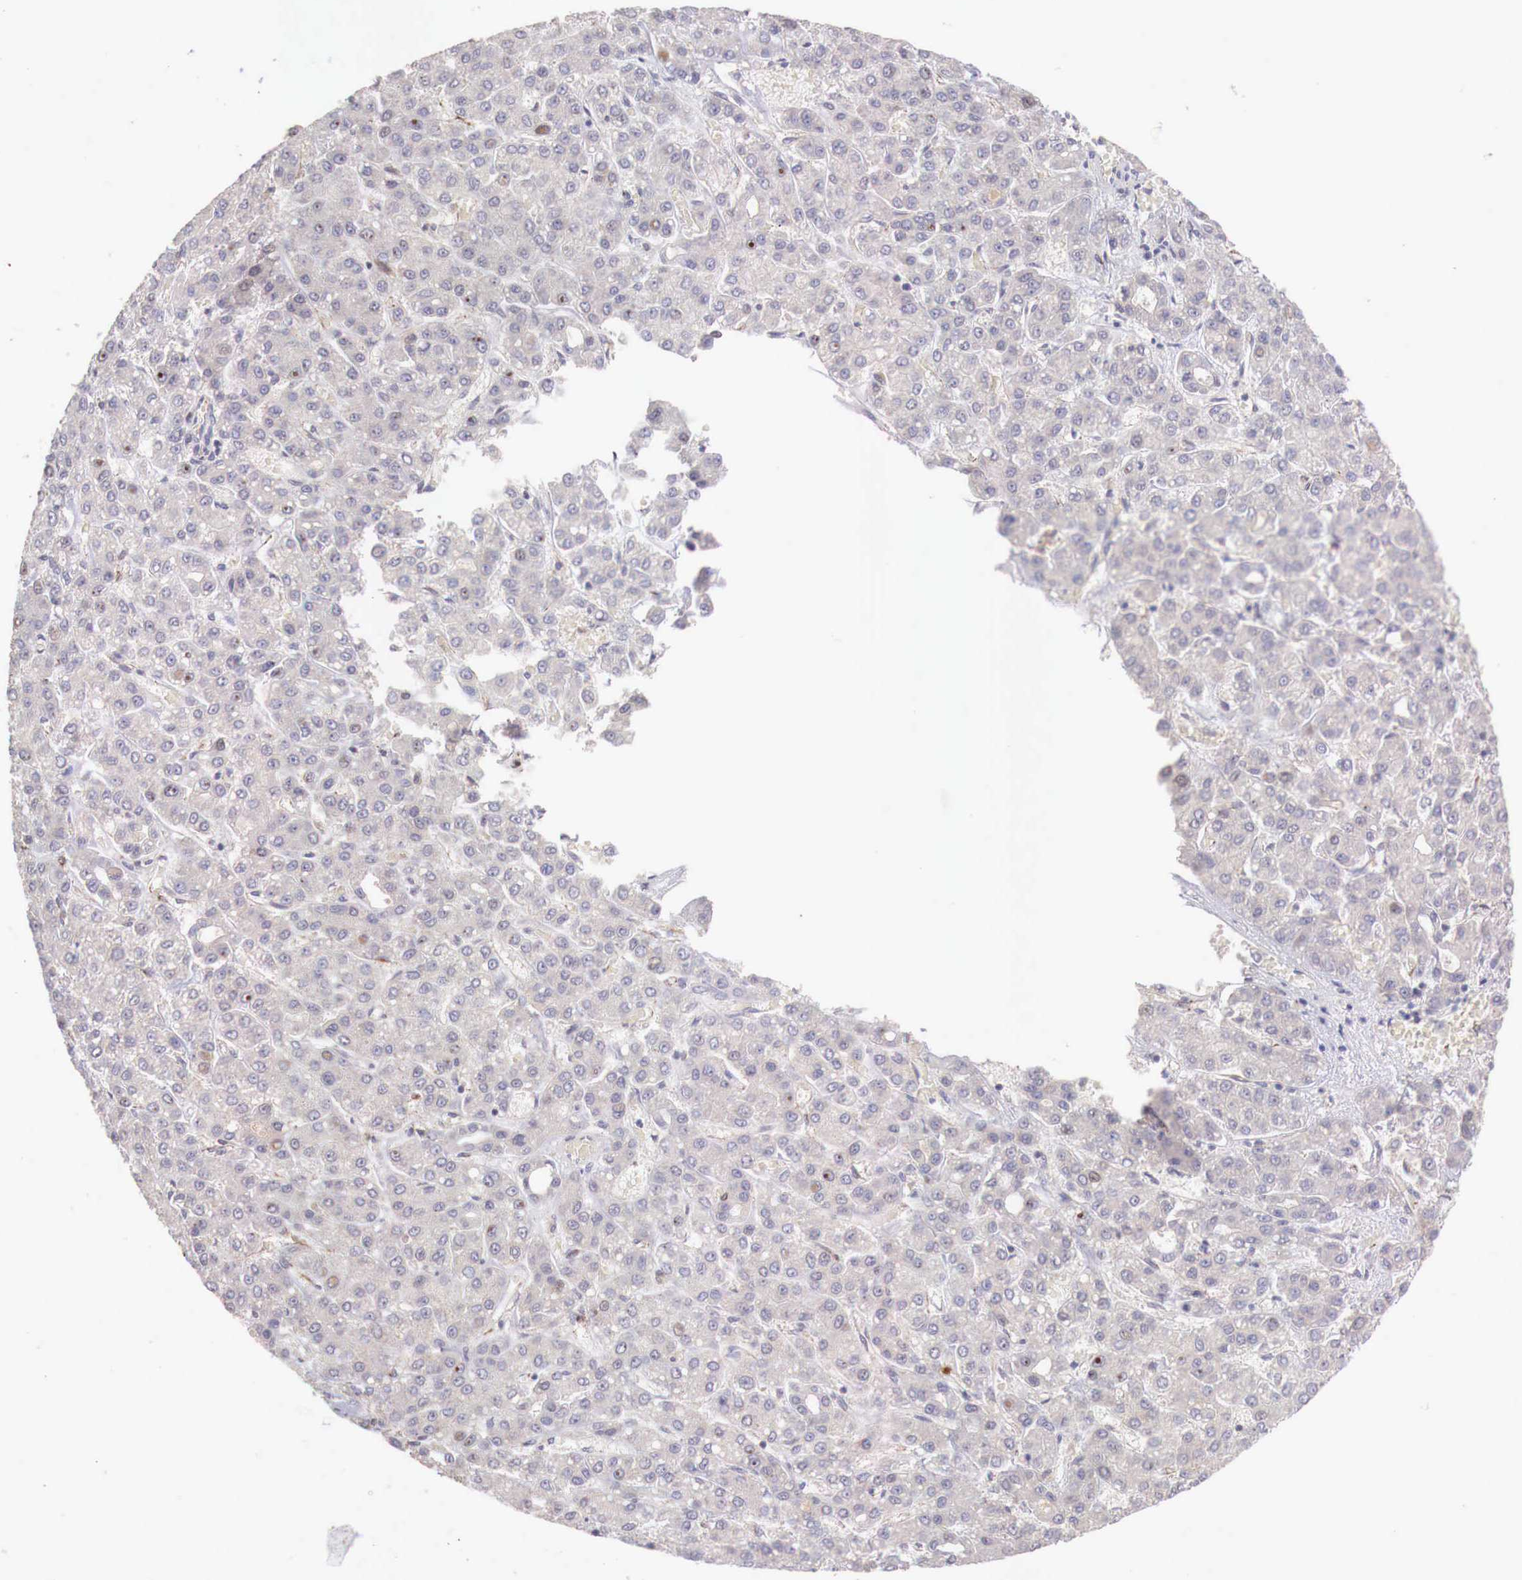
{"staining": {"intensity": "negative", "quantity": "none", "location": "none"}, "tissue": "liver cancer", "cell_type": "Tumor cells", "image_type": "cancer", "snomed": [{"axis": "morphology", "description": "Carcinoma, Hepatocellular, NOS"}, {"axis": "topography", "description": "Liver"}], "caption": "This is an IHC micrograph of liver hepatocellular carcinoma. There is no expression in tumor cells.", "gene": "WT1", "patient": {"sex": "male", "age": 69}}